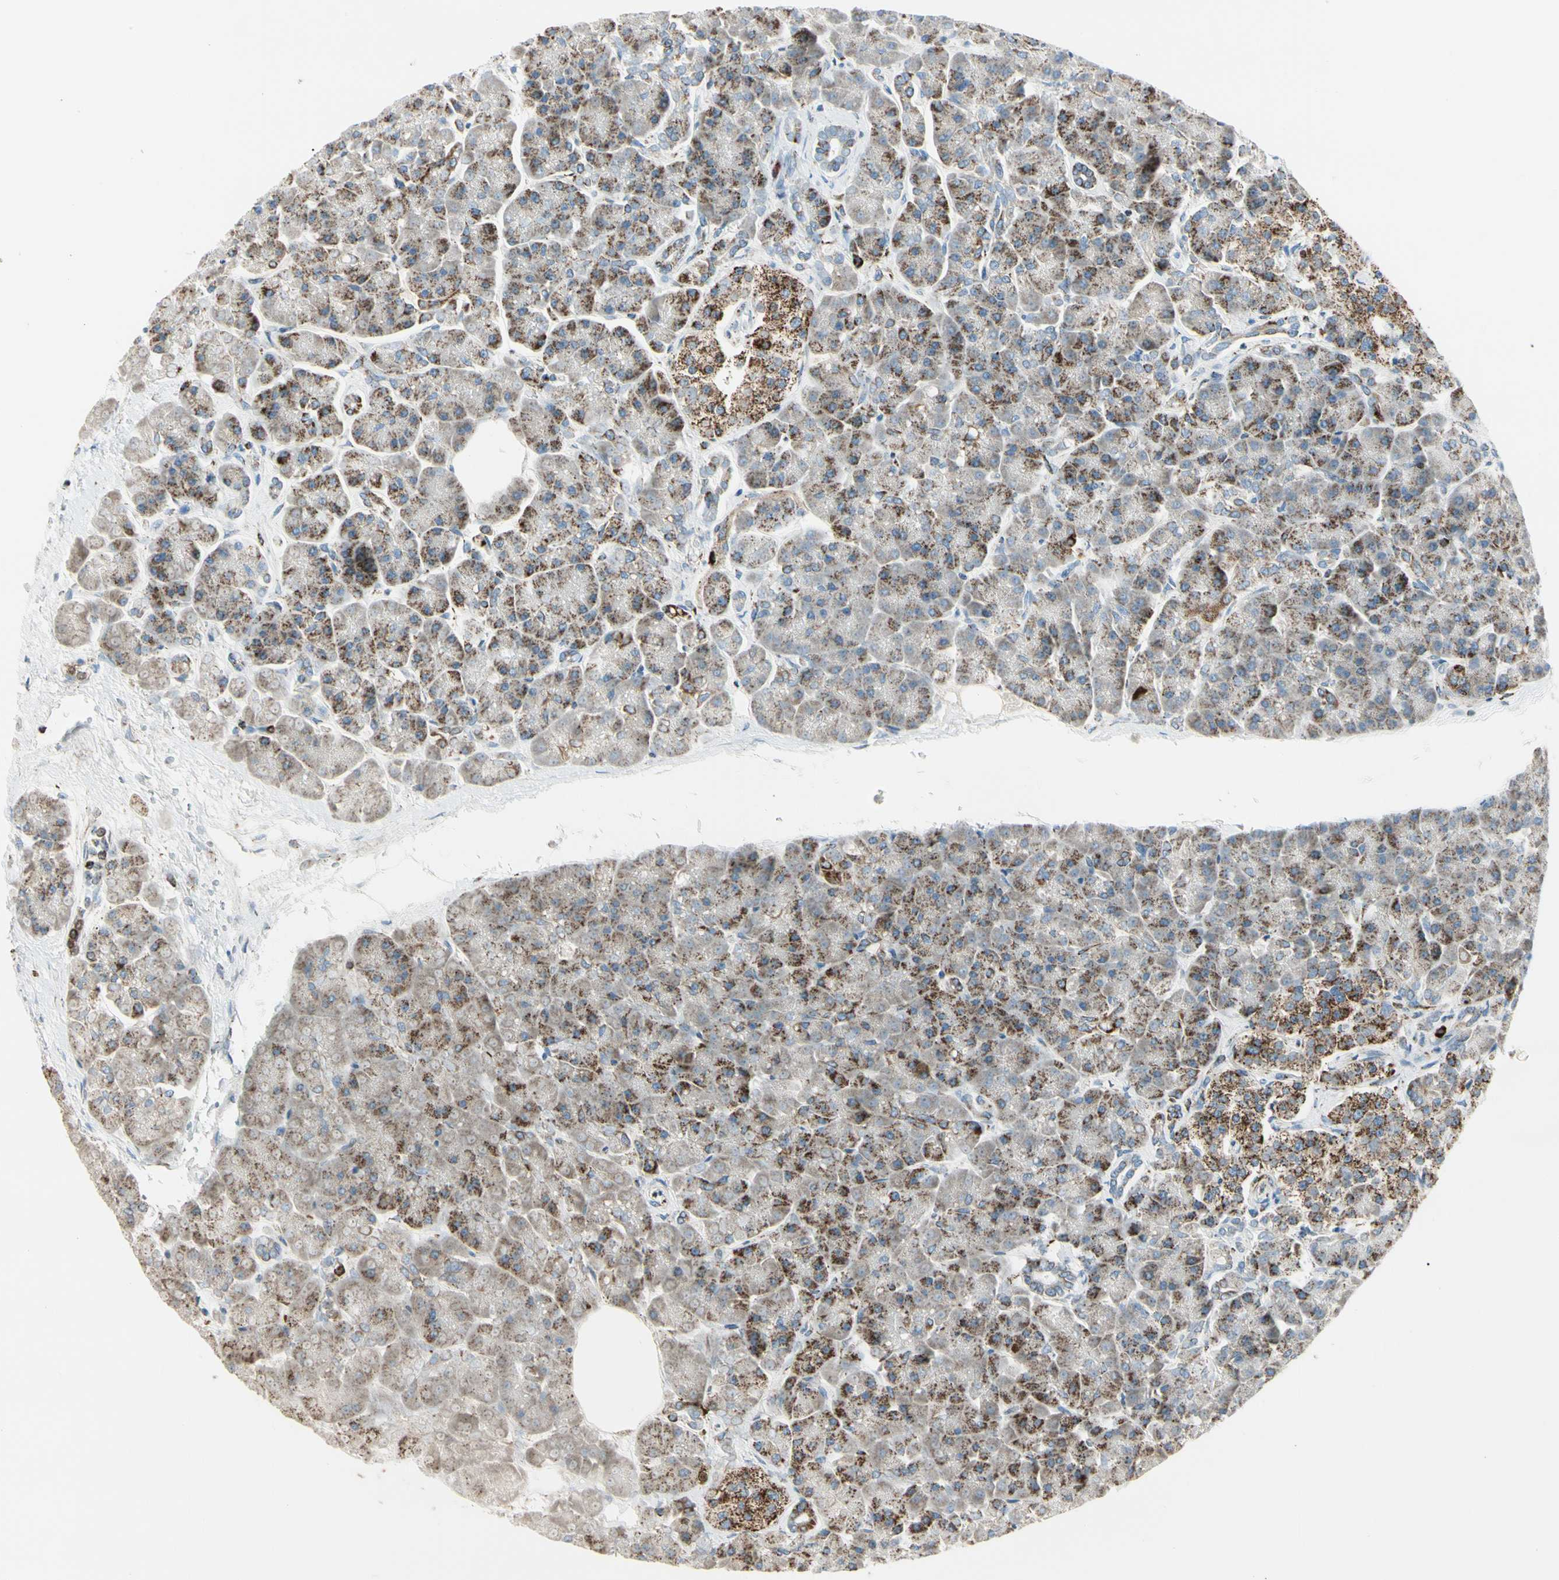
{"staining": {"intensity": "moderate", "quantity": ">75%", "location": "cytoplasmic/membranous"}, "tissue": "pancreas", "cell_type": "Exocrine glandular cells", "image_type": "normal", "snomed": [{"axis": "morphology", "description": "Normal tissue, NOS"}, {"axis": "topography", "description": "Pancreas"}], "caption": "A medium amount of moderate cytoplasmic/membranous expression is appreciated in approximately >75% of exocrine glandular cells in unremarkable pancreas.", "gene": "ME2", "patient": {"sex": "female", "age": 70}}